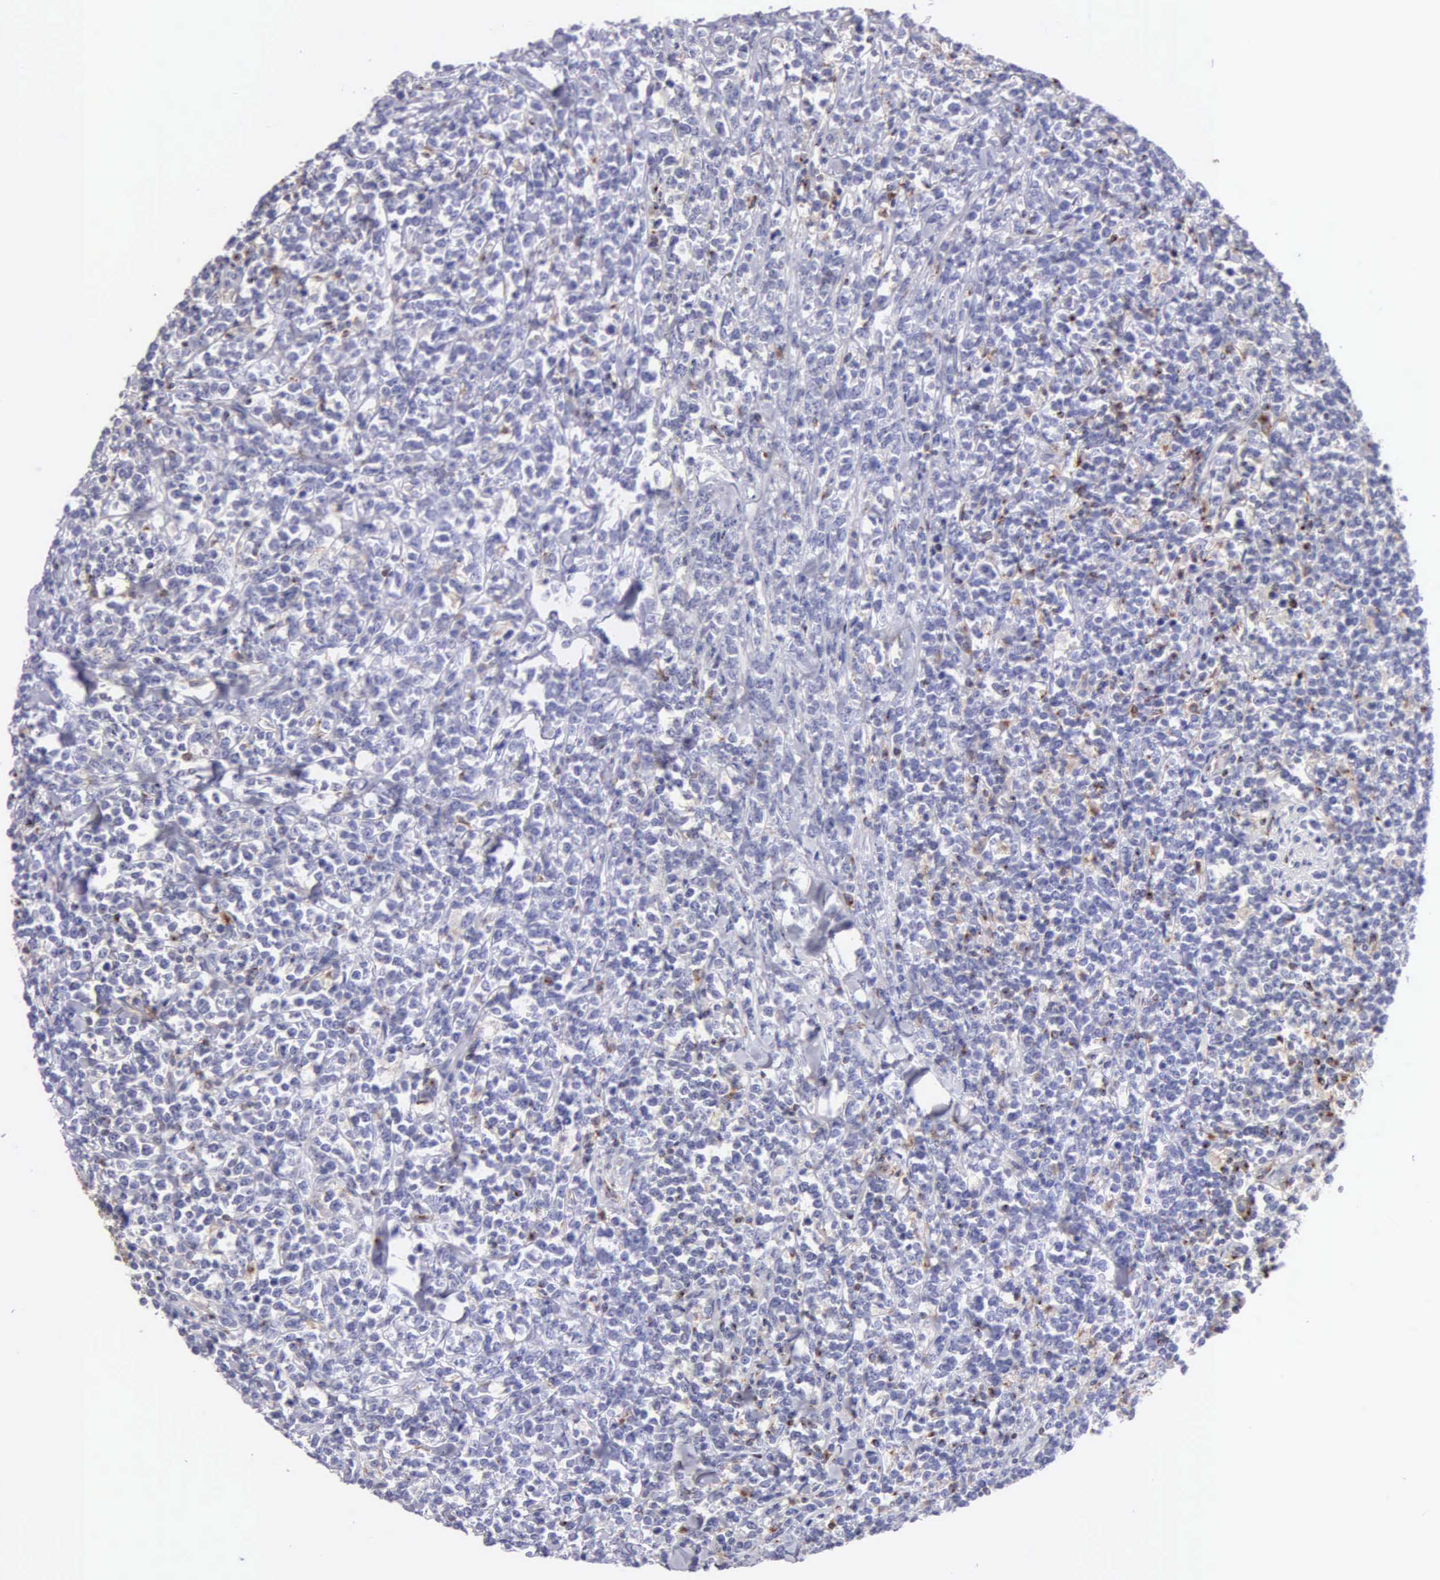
{"staining": {"intensity": "negative", "quantity": "none", "location": "none"}, "tissue": "lymphoma", "cell_type": "Tumor cells", "image_type": "cancer", "snomed": [{"axis": "morphology", "description": "Malignant lymphoma, non-Hodgkin's type, High grade"}, {"axis": "topography", "description": "Small intestine"}, {"axis": "topography", "description": "Colon"}], "caption": "Tumor cells show no significant staining in high-grade malignant lymphoma, non-Hodgkin's type.", "gene": "SRGN", "patient": {"sex": "male", "age": 8}}